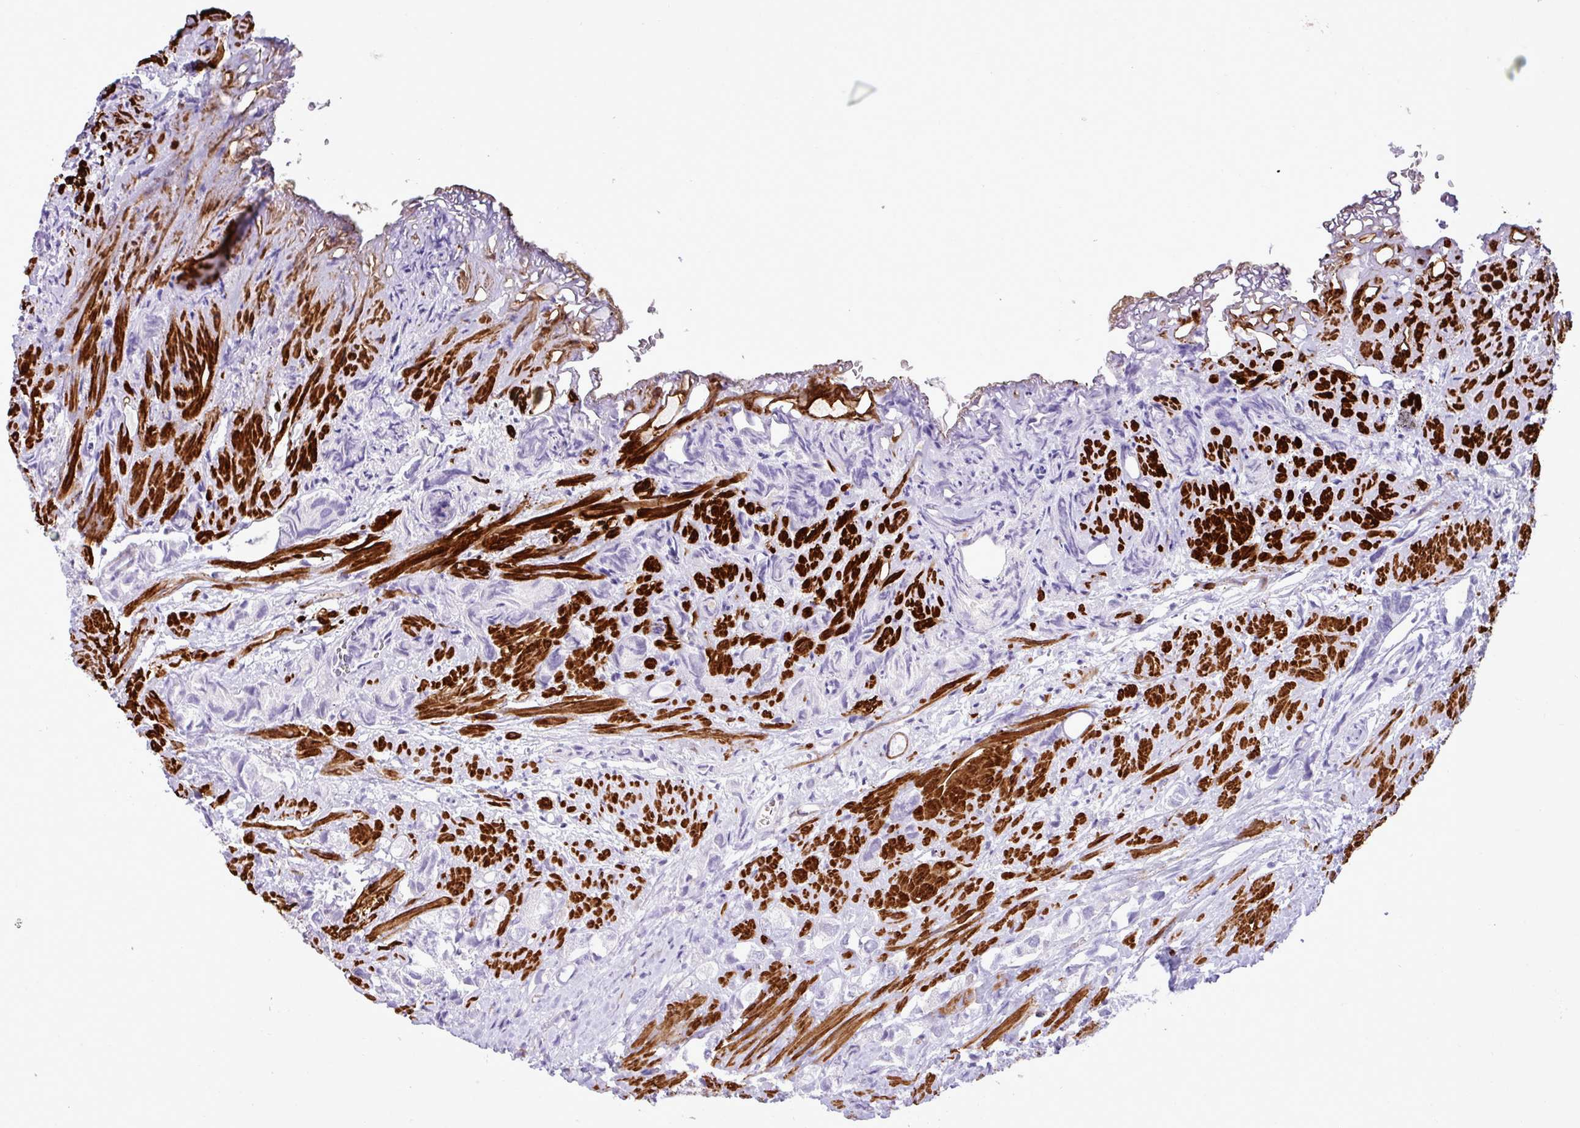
{"staining": {"intensity": "negative", "quantity": "none", "location": "none"}, "tissue": "prostate cancer", "cell_type": "Tumor cells", "image_type": "cancer", "snomed": [{"axis": "morphology", "description": "Adenocarcinoma, High grade"}, {"axis": "topography", "description": "Prostate"}], "caption": "High power microscopy micrograph of an immunohistochemistry (IHC) photomicrograph of prostate high-grade adenocarcinoma, revealing no significant positivity in tumor cells.", "gene": "ZSCAN5A", "patient": {"sex": "male", "age": 82}}